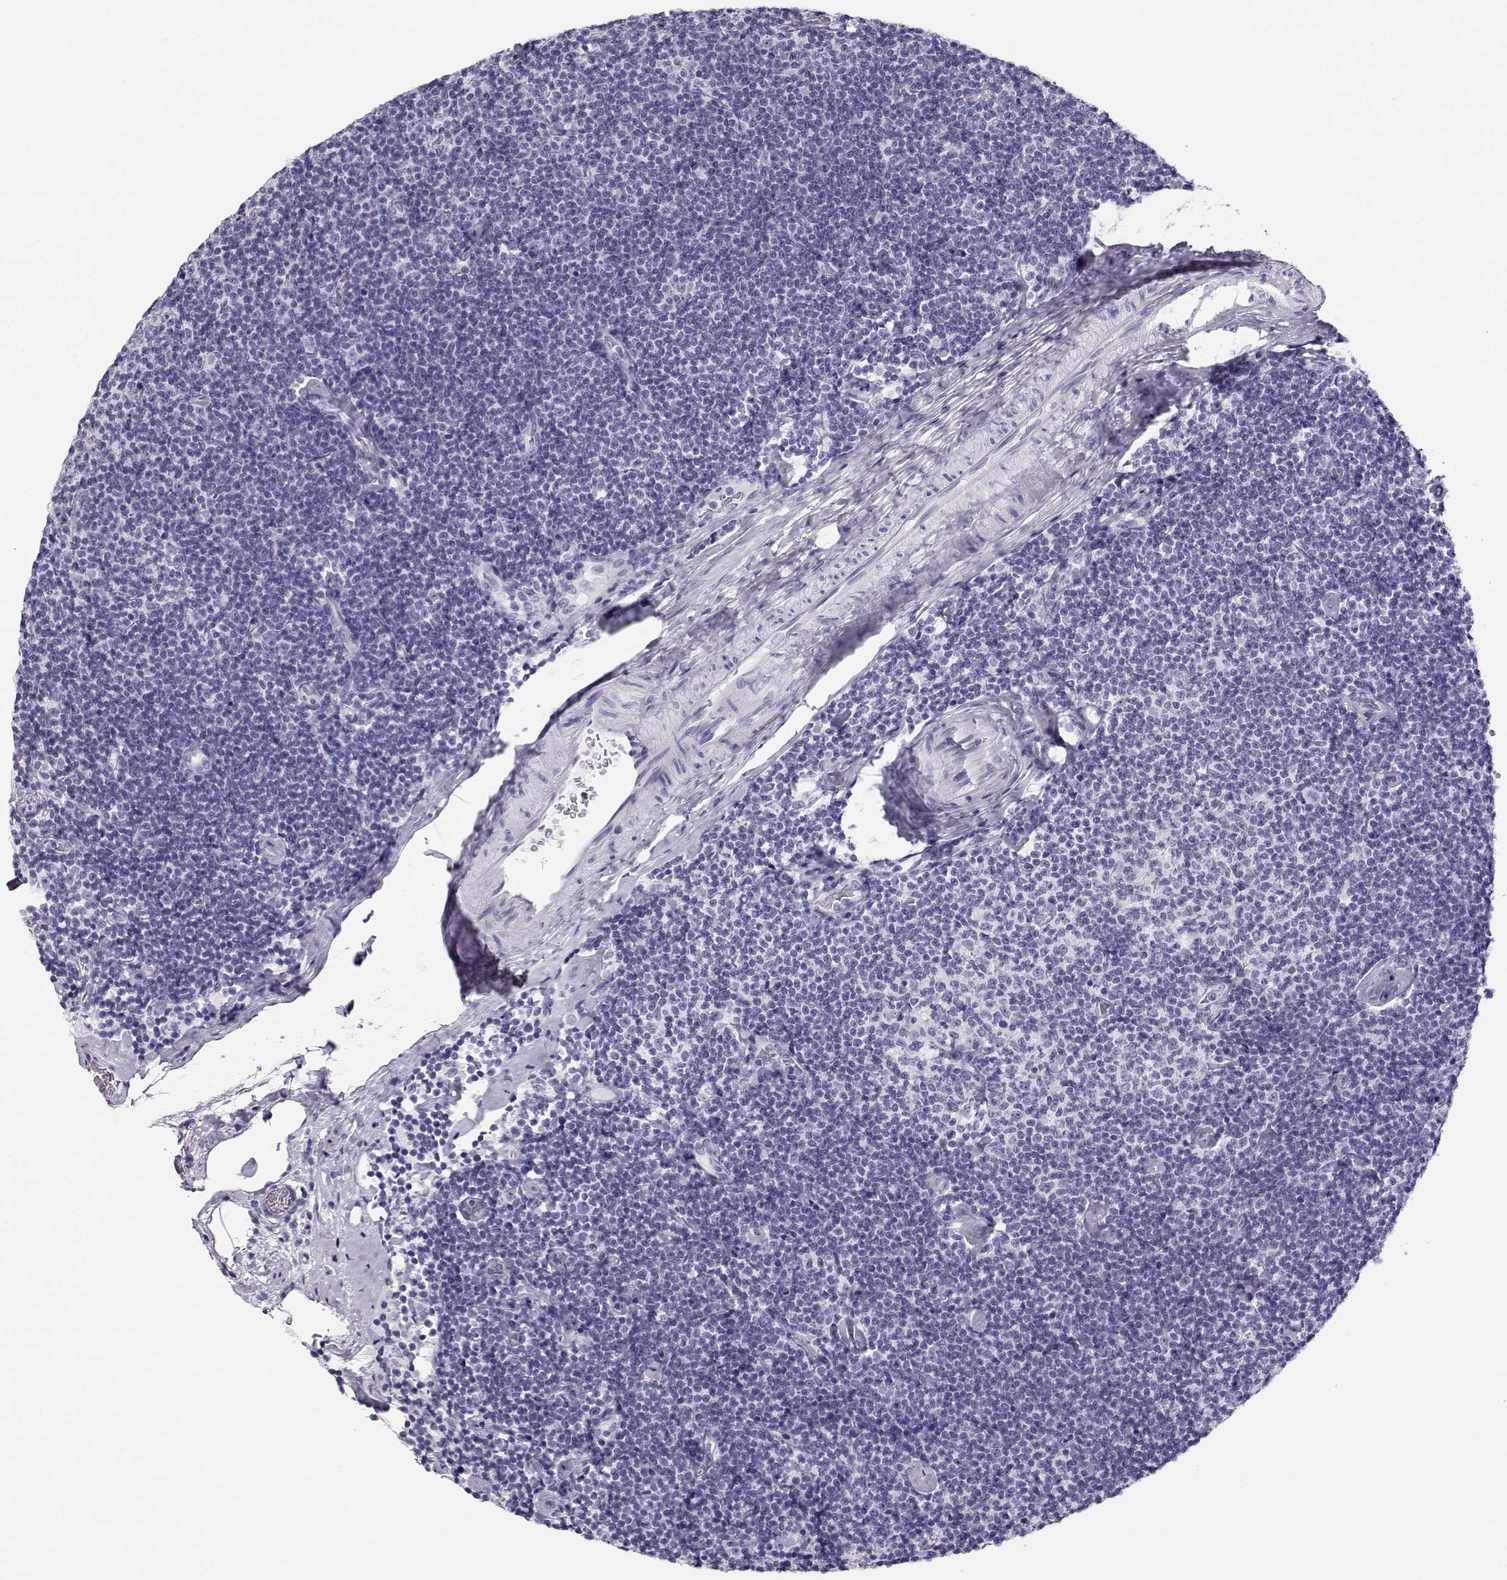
{"staining": {"intensity": "negative", "quantity": "none", "location": "none"}, "tissue": "lymphoma", "cell_type": "Tumor cells", "image_type": "cancer", "snomed": [{"axis": "morphology", "description": "Malignant lymphoma, non-Hodgkin's type, Low grade"}, {"axis": "topography", "description": "Lymph node"}], "caption": "Immunohistochemistry (IHC) micrograph of neoplastic tissue: lymphoma stained with DAB (3,3'-diaminobenzidine) displays no significant protein expression in tumor cells.", "gene": "MAGEC1", "patient": {"sex": "male", "age": 81}}